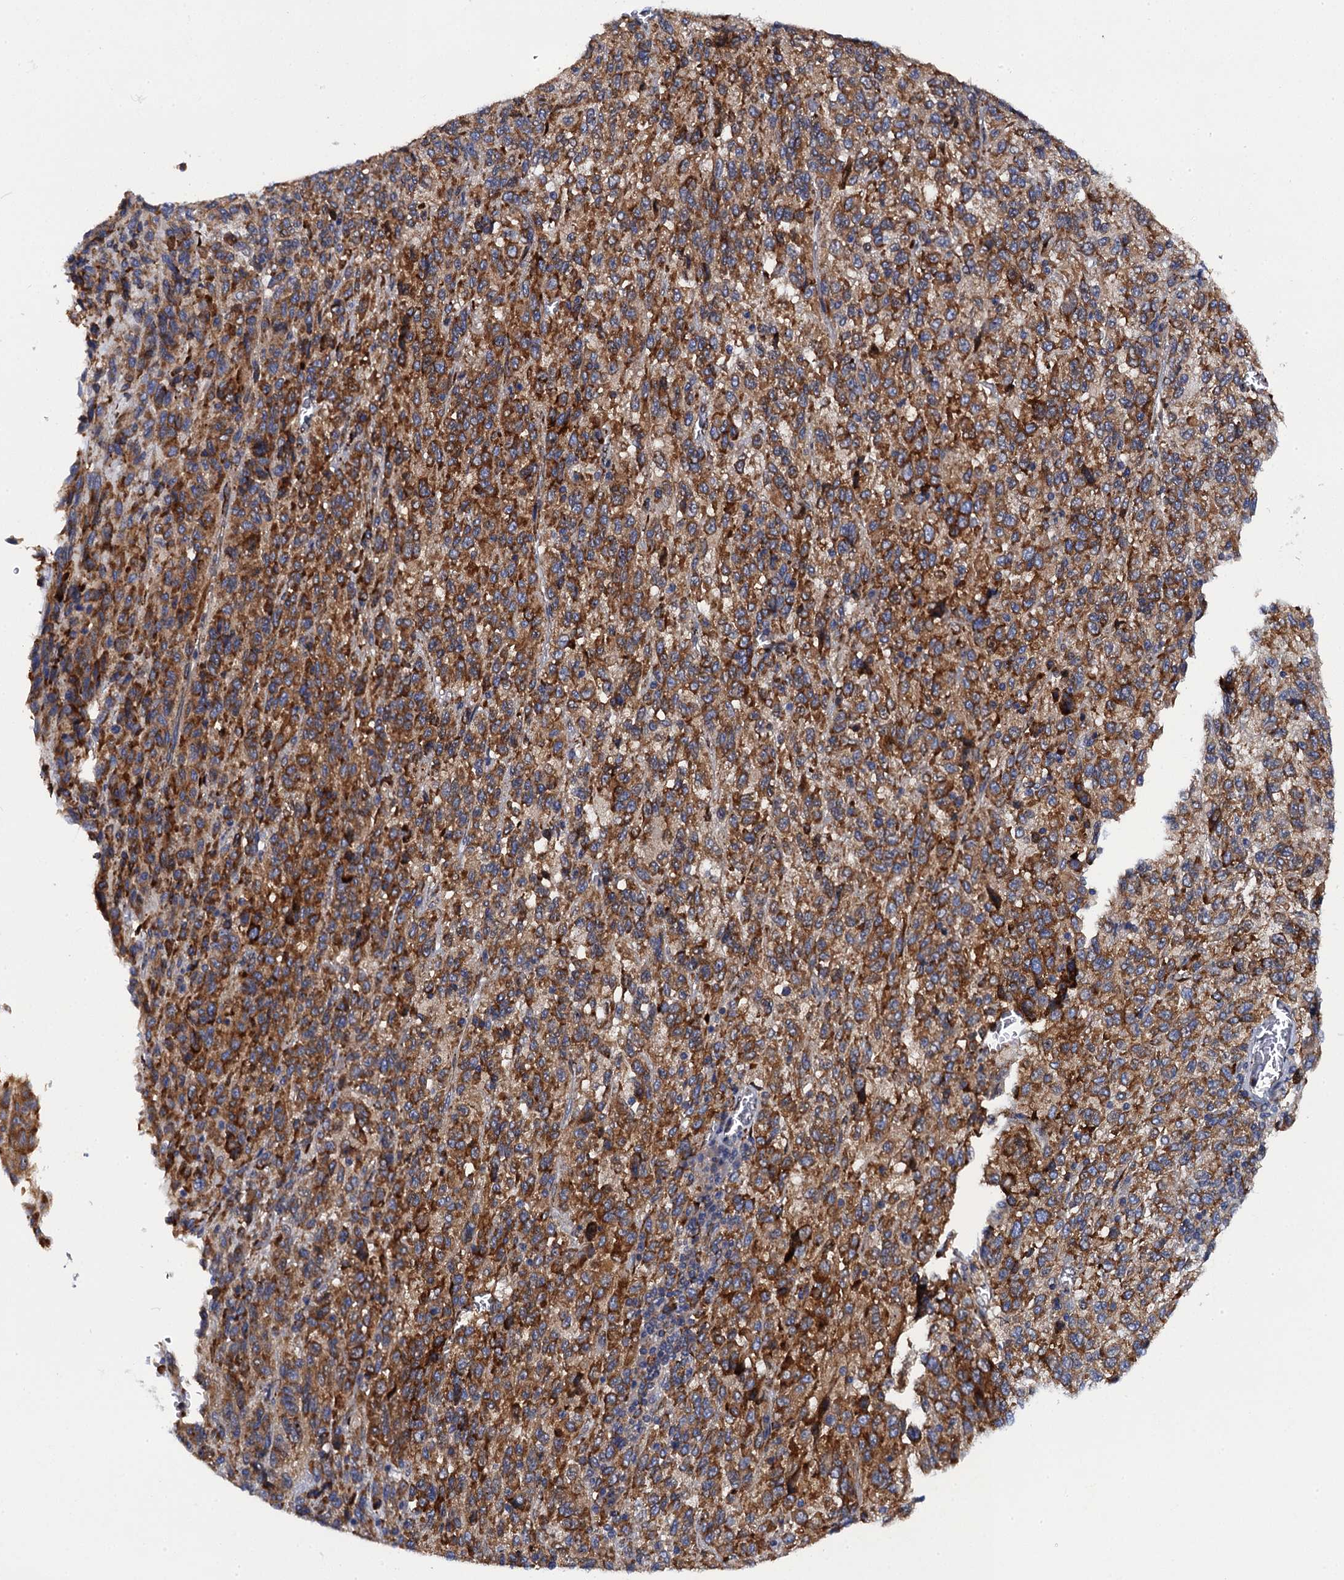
{"staining": {"intensity": "strong", "quantity": ">75%", "location": "cytoplasmic/membranous"}, "tissue": "melanoma", "cell_type": "Tumor cells", "image_type": "cancer", "snomed": [{"axis": "morphology", "description": "Malignant melanoma, Metastatic site"}, {"axis": "topography", "description": "Lung"}], "caption": "Immunohistochemistry (IHC) of human melanoma exhibits high levels of strong cytoplasmic/membranous staining in about >75% of tumor cells. The protein of interest is shown in brown color, while the nuclei are stained blue.", "gene": "POGLUT3", "patient": {"sex": "male", "age": 64}}